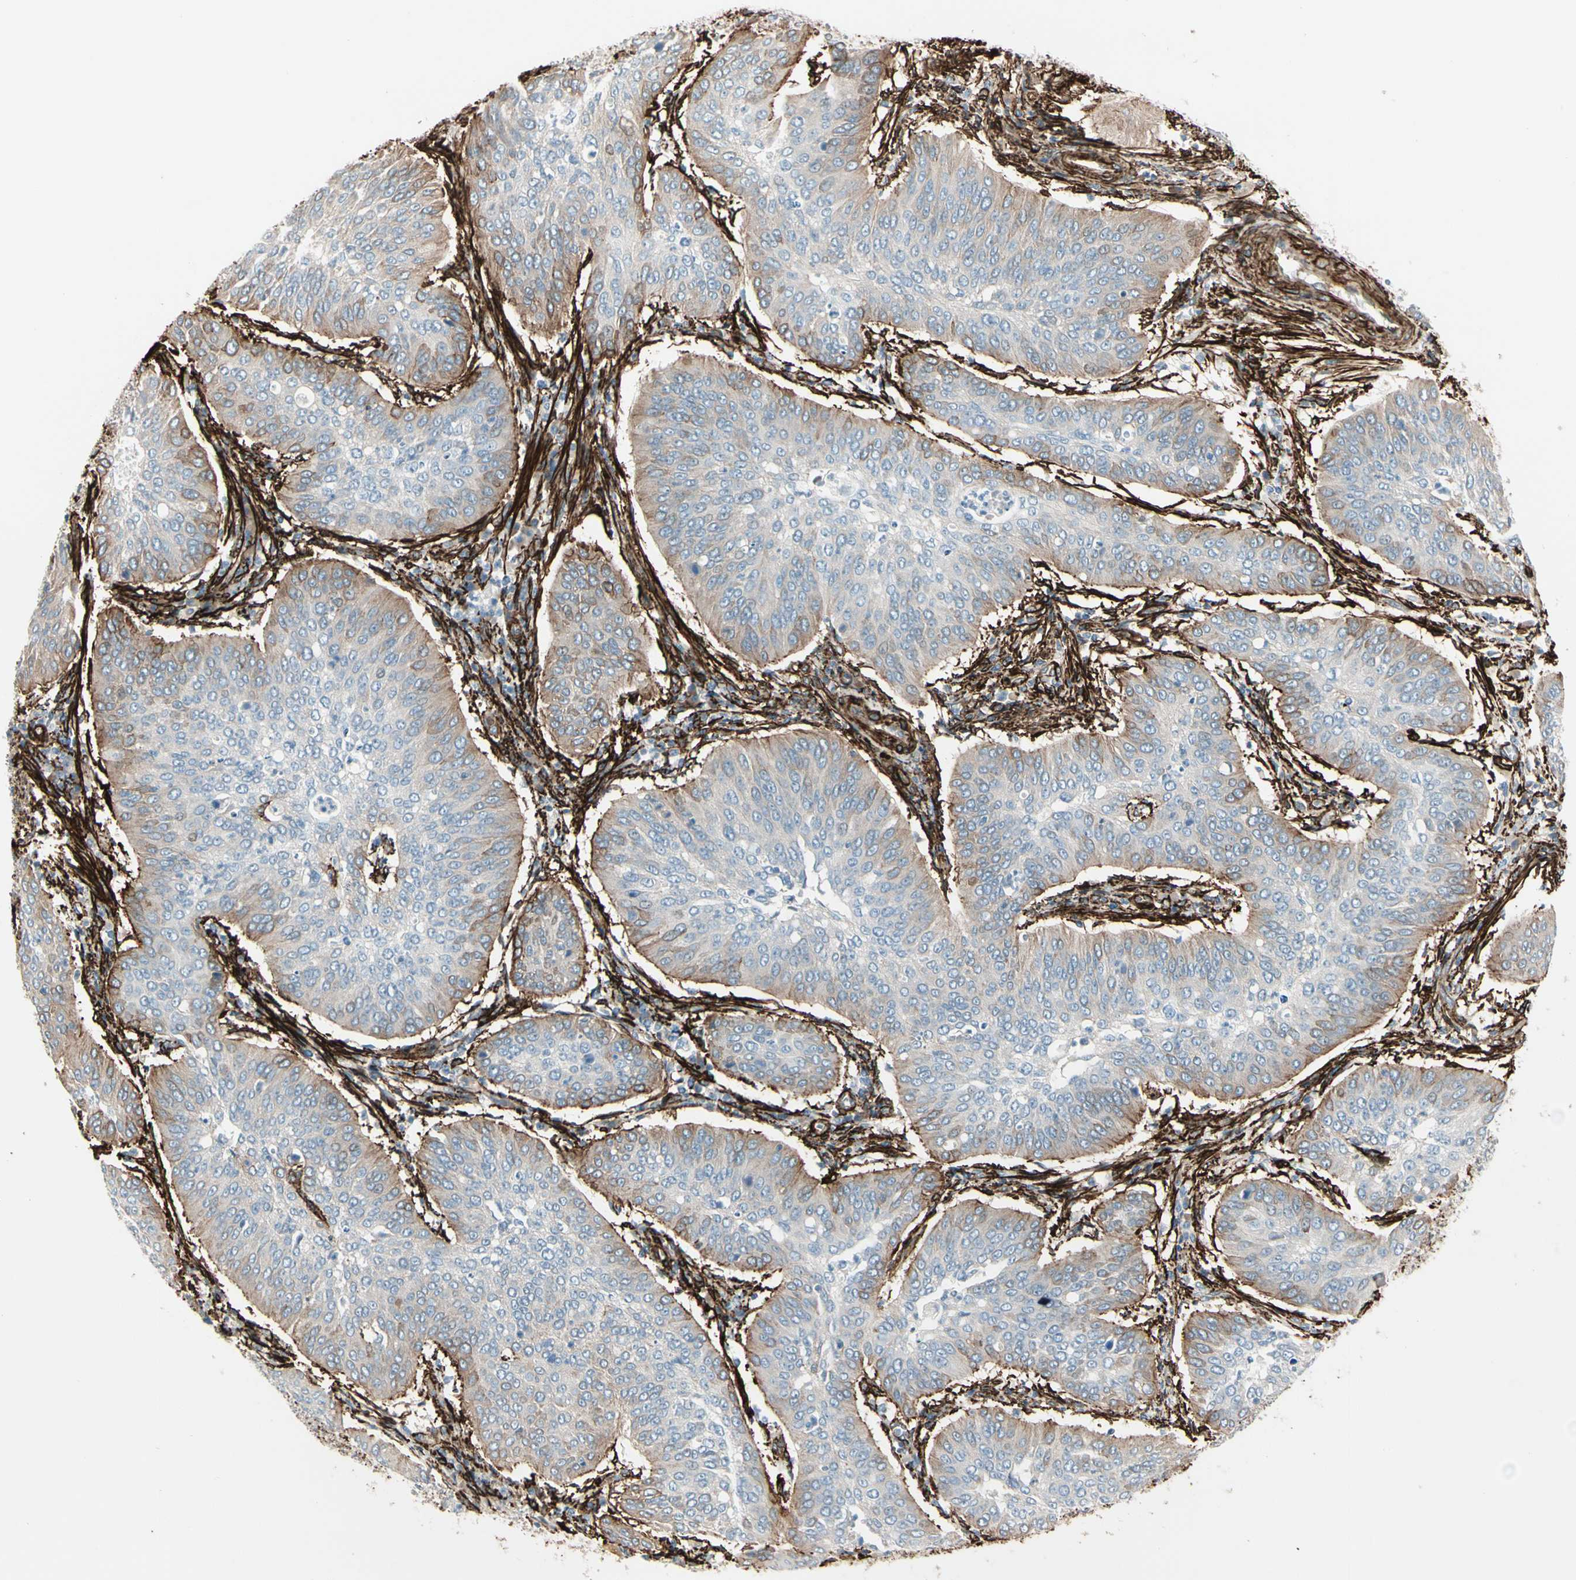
{"staining": {"intensity": "moderate", "quantity": "<25%", "location": "cytoplasmic/membranous"}, "tissue": "cervical cancer", "cell_type": "Tumor cells", "image_type": "cancer", "snomed": [{"axis": "morphology", "description": "Normal tissue, NOS"}, {"axis": "morphology", "description": "Squamous cell carcinoma, NOS"}, {"axis": "topography", "description": "Cervix"}], "caption": "Human cervical cancer (squamous cell carcinoma) stained for a protein (brown) demonstrates moderate cytoplasmic/membranous positive positivity in about <25% of tumor cells.", "gene": "CALD1", "patient": {"sex": "female", "age": 39}}